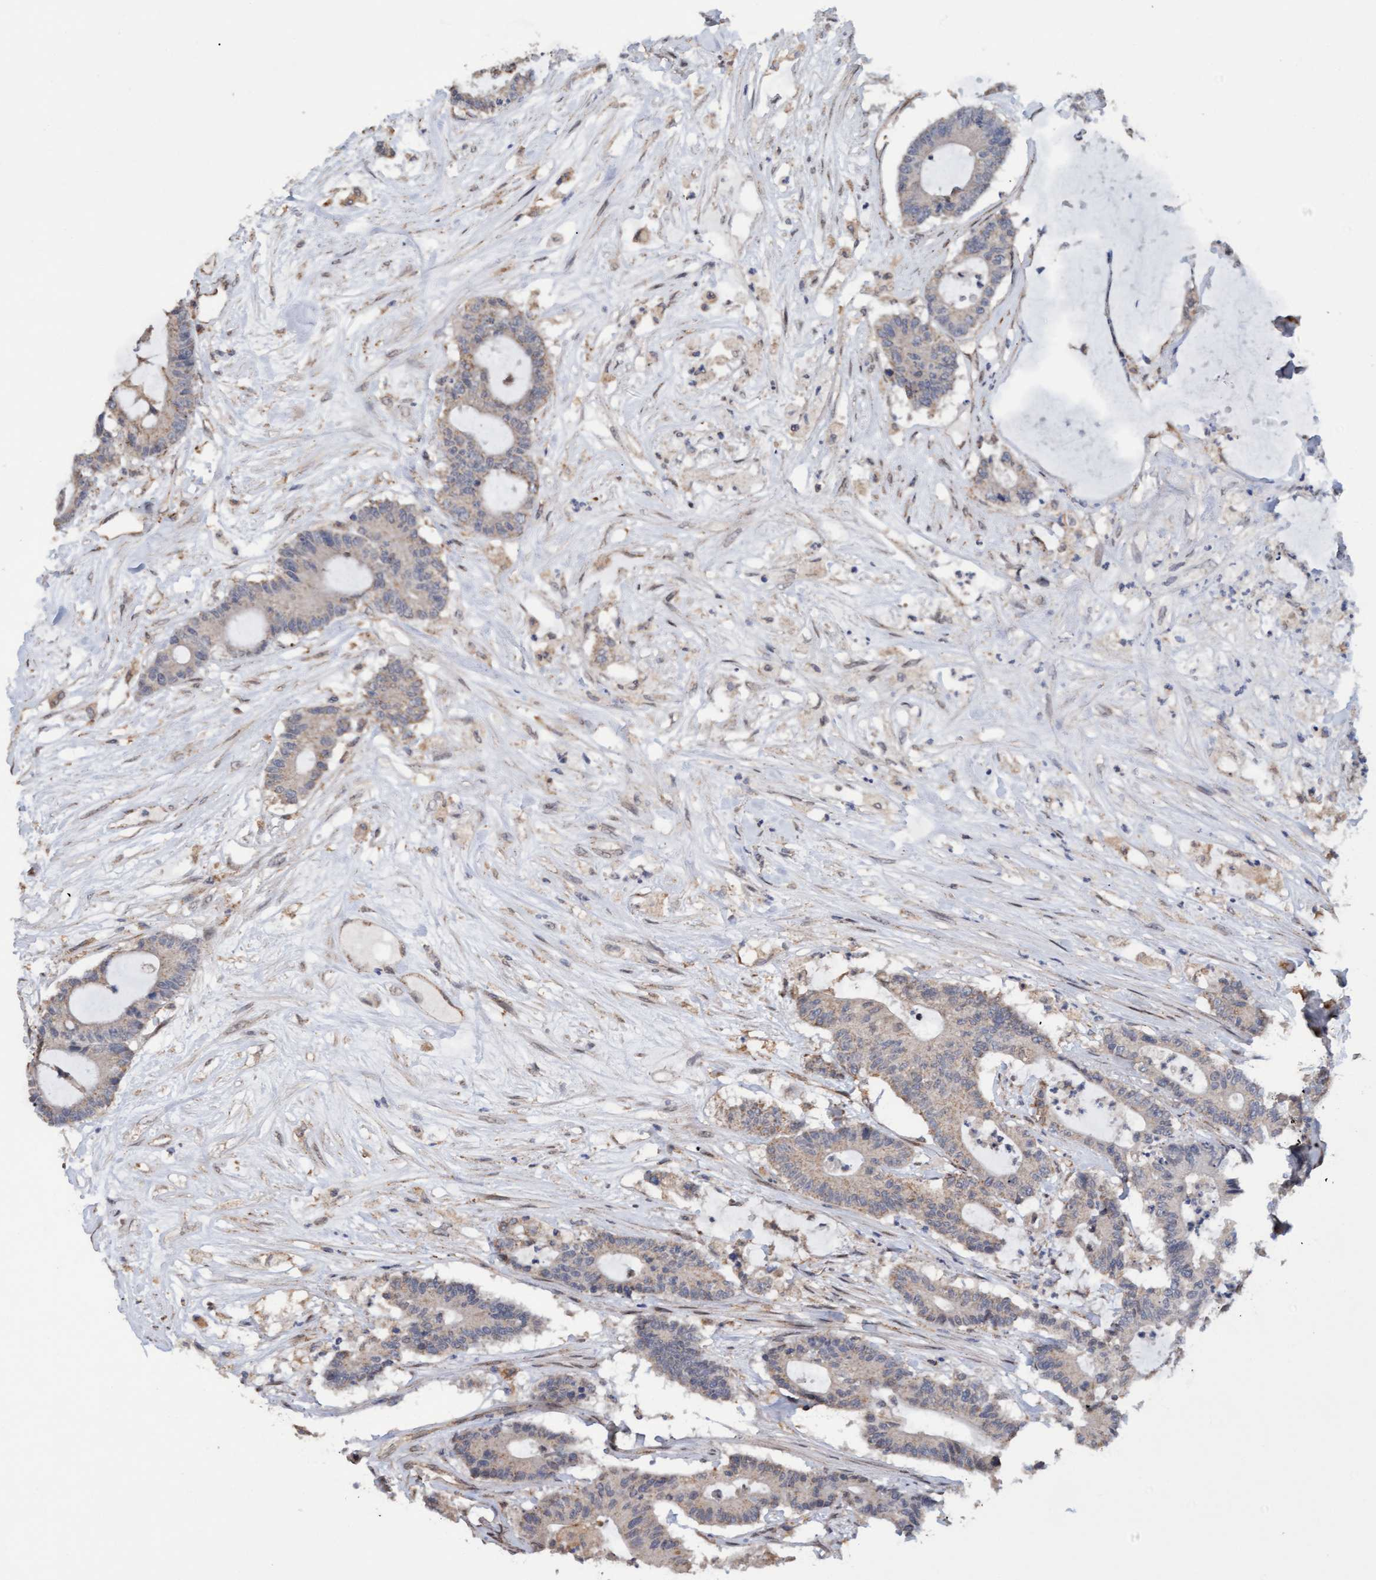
{"staining": {"intensity": "weak", "quantity": ">75%", "location": "cytoplasmic/membranous"}, "tissue": "colorectal cancer", "cell_type": "Tumor cells", "image_type": "cancer", "snomed": [{"axis": "morphology", "description": "Adenocarcinoma, NOS"}, {"axis": "topography", "description": "Colon"}], "caption": "Colorectal adenocarcinoma stained for a protein exhibits weak cytoplasmic/membranous positivity in tumor cells. Using DAB (brown) and hematoxylin (blue) stains, captured at high magnification using brightfield microscopy.", "gene": "MGLL", "patient": {"sex": "female", "age": 84}}